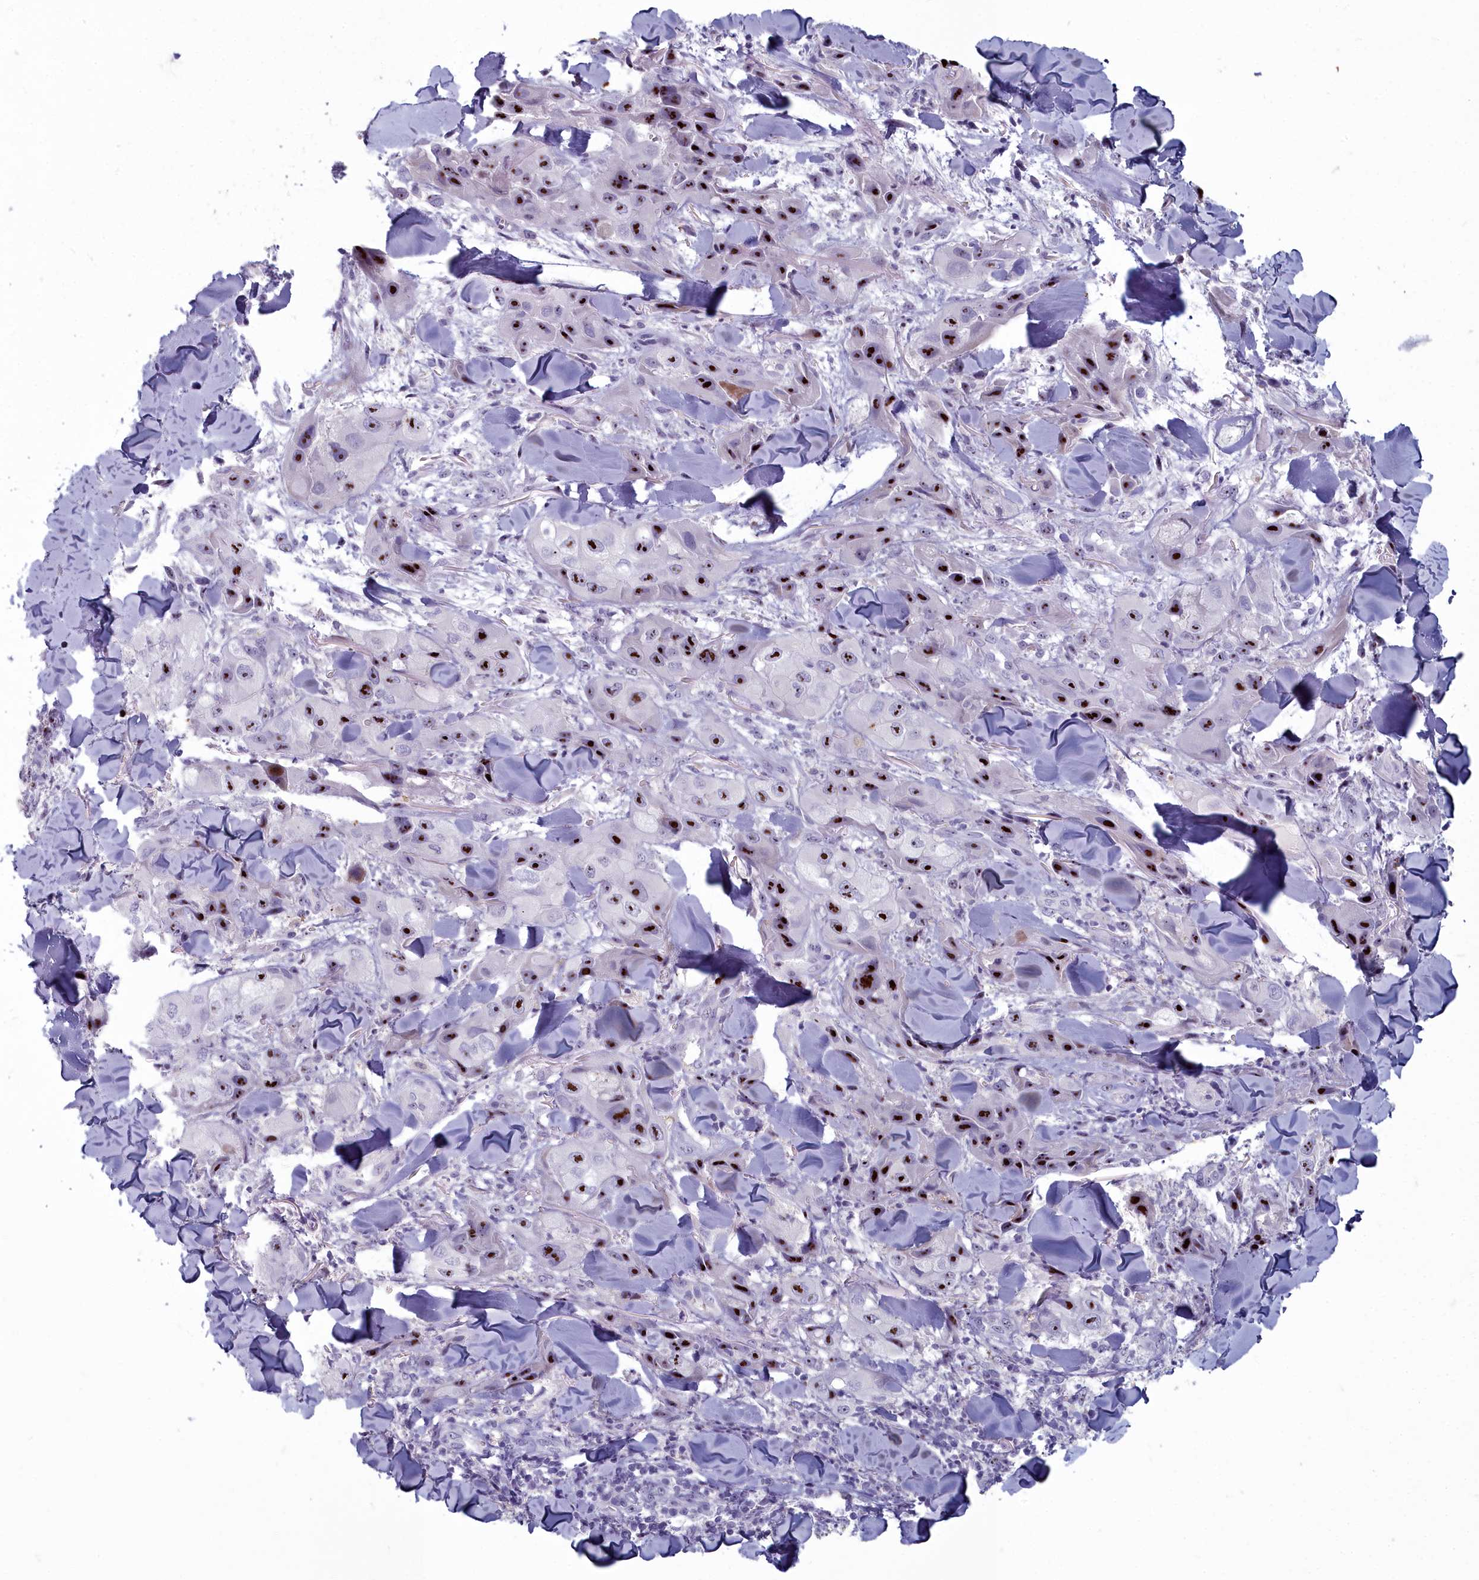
{"staining": {"intensity": "strong", "quantity": ">75%", "location": "nuclear"}, "tissue": "skin cancer", "cell_type": "Tumor cells", "image_type": "cancer", "snomed": [{"axis": "morphology", "description": "Squamous cell carcinoma, NOS"}, {"axis": "topography", "description": "Skin"}, {"axis": "topography", "description": "Subcutis"}], "caption": "The histopathology image exhibits a brown stain indicating the presence of a protein in the nuclear of tumor cells in squamous cell carcinoma (skin).", "gene": "INSYN2A", "patient": {"sex": "male", "age": 73}}